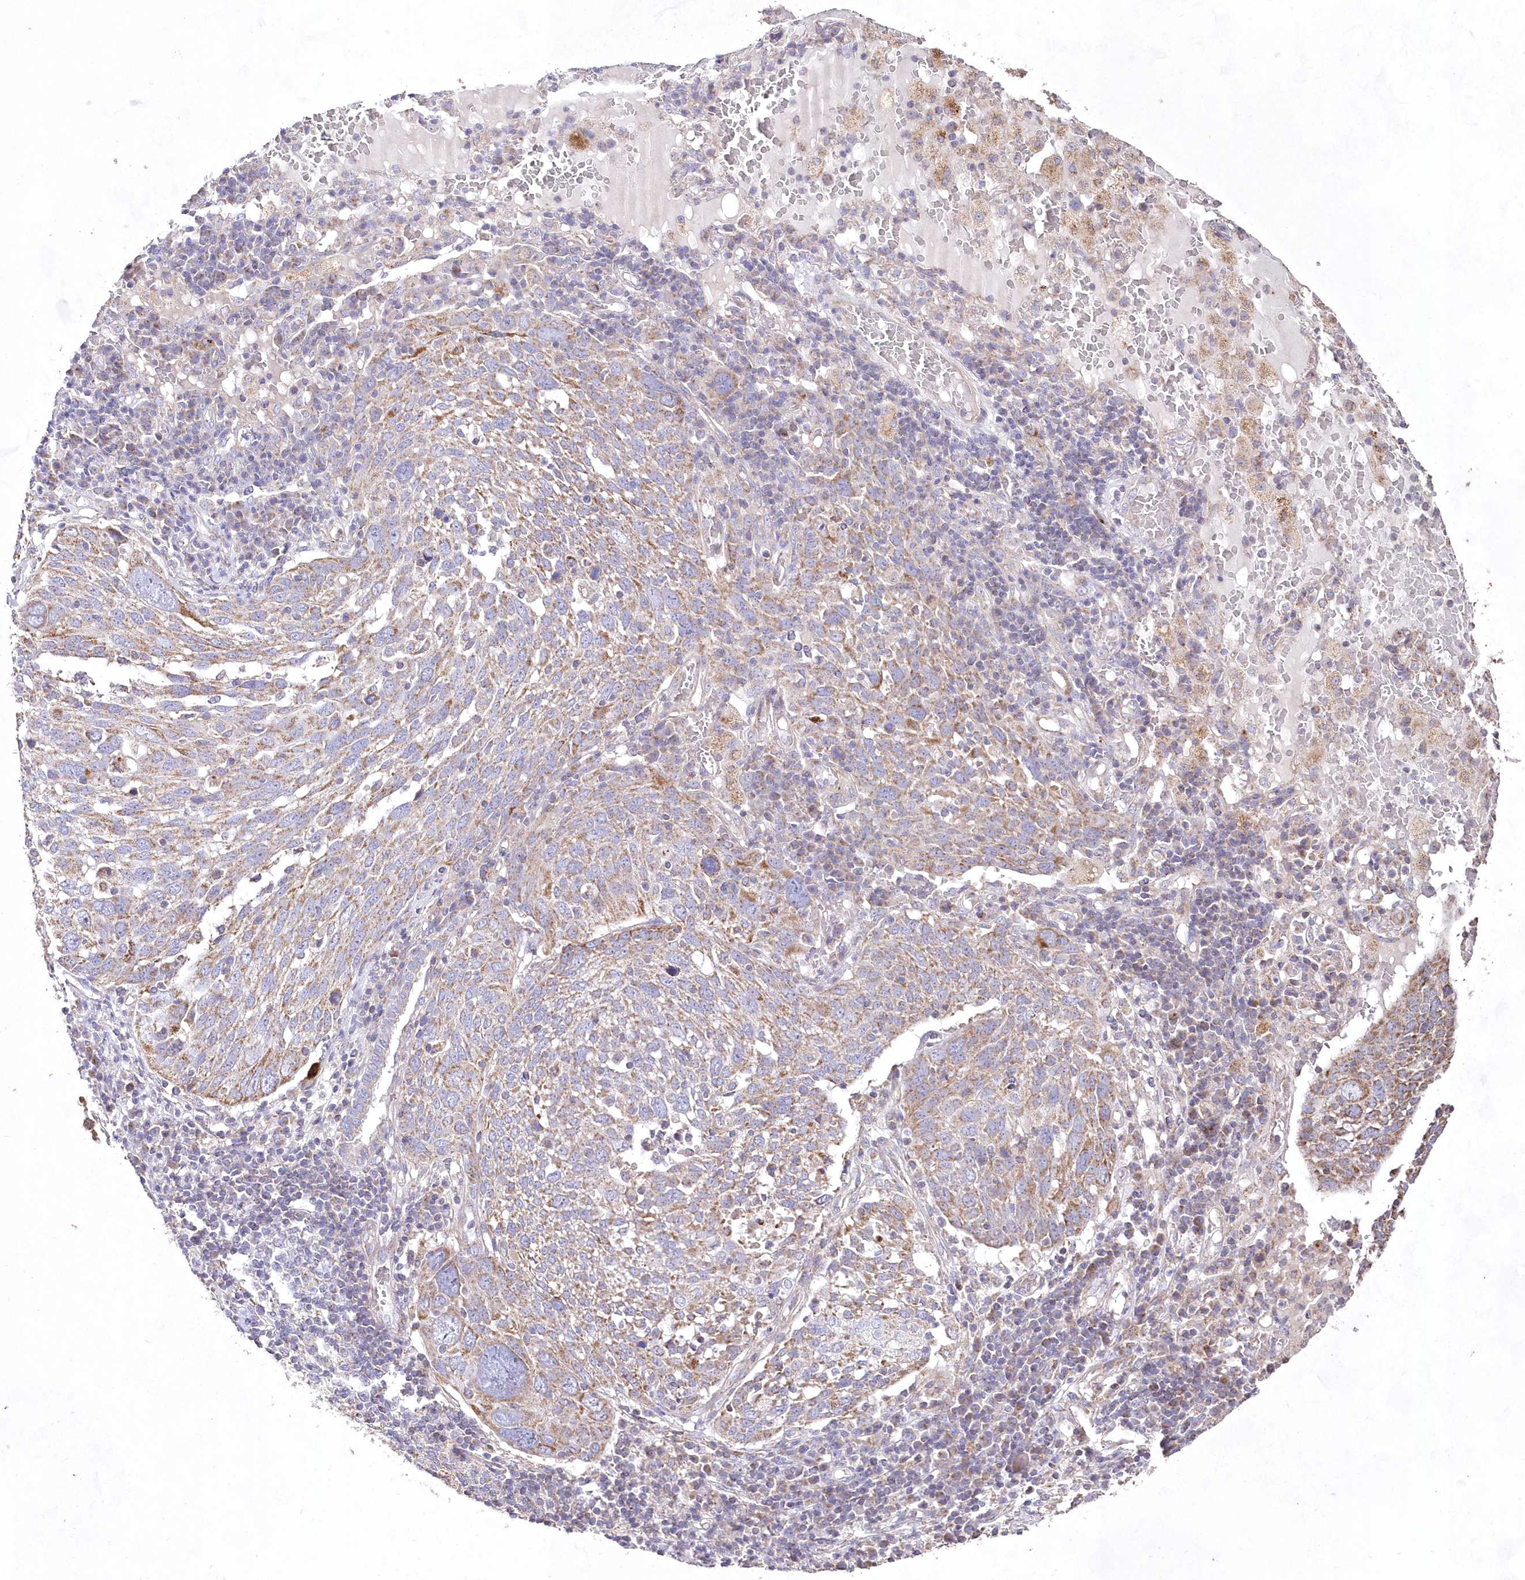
{"staining": {"intensity": "weak", "quantity": ">75%", "location": "cytoplasmic/membranous"}, "tissue": "lung cancer", "cell_type": "Tumor cells", "image_type": "cancer", "snomed": [{"axis": "morphology", "description": "Squamous cell carcinoma, NOS"}, {"axis": "topography", "description": "Lung"}], "caption": "Lung squamous cell carcinoma stained with a protein marker exhibits weak staining in tumor cells.", "gene": "HADHB", "patient": {"sex": "male", "age": 65}}